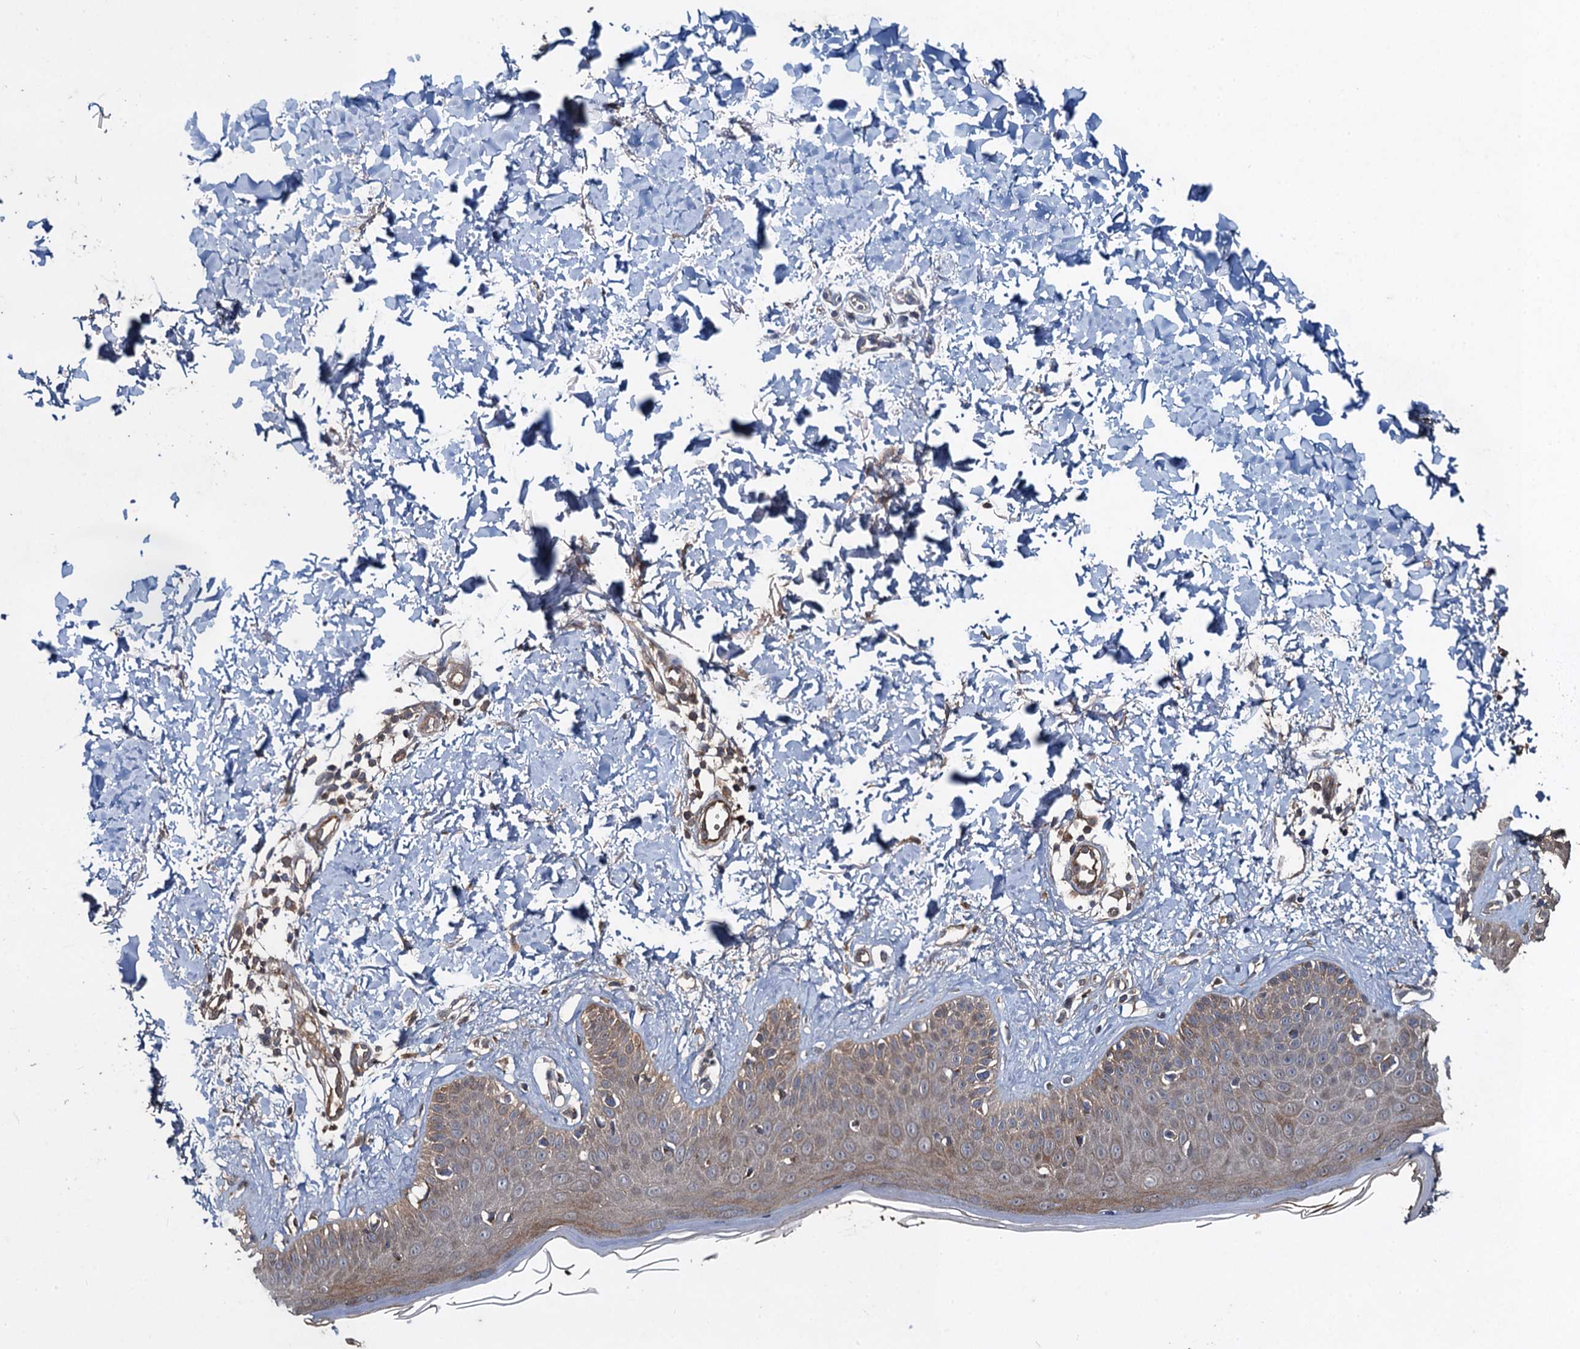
{"staining": {"intensity": "weak", "quantity": ">75%", "location": "cytoplasmic/membranous"}, "tissue": "skin", "cell_type": "Fibroblasts", "image_type": "normal", "snomed": [{"axis": "morphology", "description": "Normal tissue, NOS"}, {"axis": "topography", "description": "Skin"}], "caption": "Immunohistochemistry (IHC) (DAB) staining of benign skin shows weak cytoplasmic/membranous protein staining in approximately >75% of fibroblasts.", "gene": "SNAP29", "patient": {"sex": "male", "age": 52}}